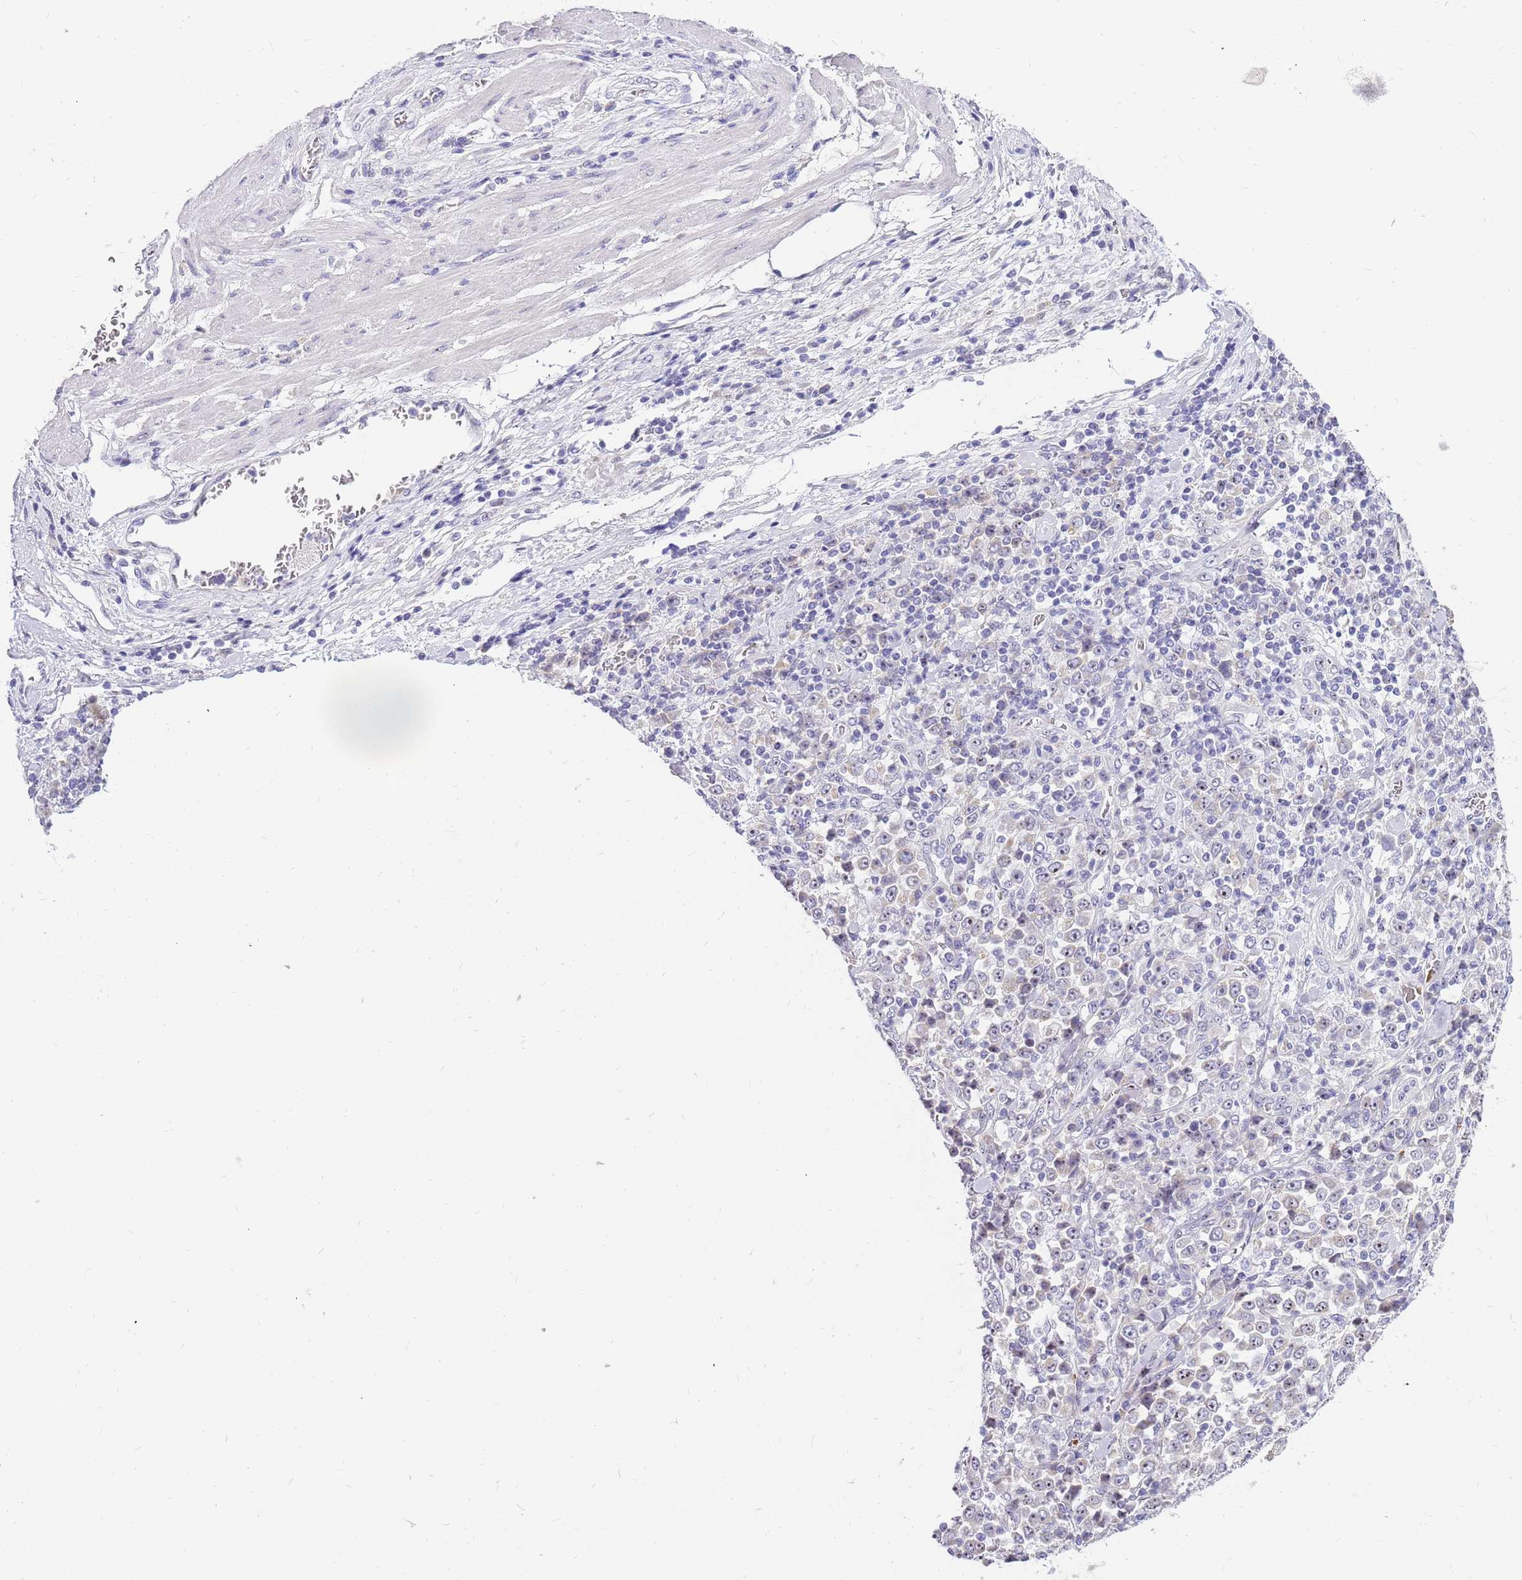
{"staining": {"intensity": "weak", "quantity": "25%-75%", "location": "nuclear"}, "tissue": "stomach cancer", "cell_type": "Tumor cells", "image_type": "cancer", "snomed": [{"axis": "morphology", "description": "Normal tissue, NOS"}, {"axis": "morphology", "description": "Adenocarcinoma, NOS"}, {"axis": "topography", "description": "Stomach, upper"}, {"axis": "topography", "description": "Stomach"}], "caption": "Protein staining exhibits weak nuclear positivity in about 25%-75% of tumor cells in stomach adenocarcinoma.", "gene": "DNAJA3", "patient": {"sex": "male", "age": 59}}